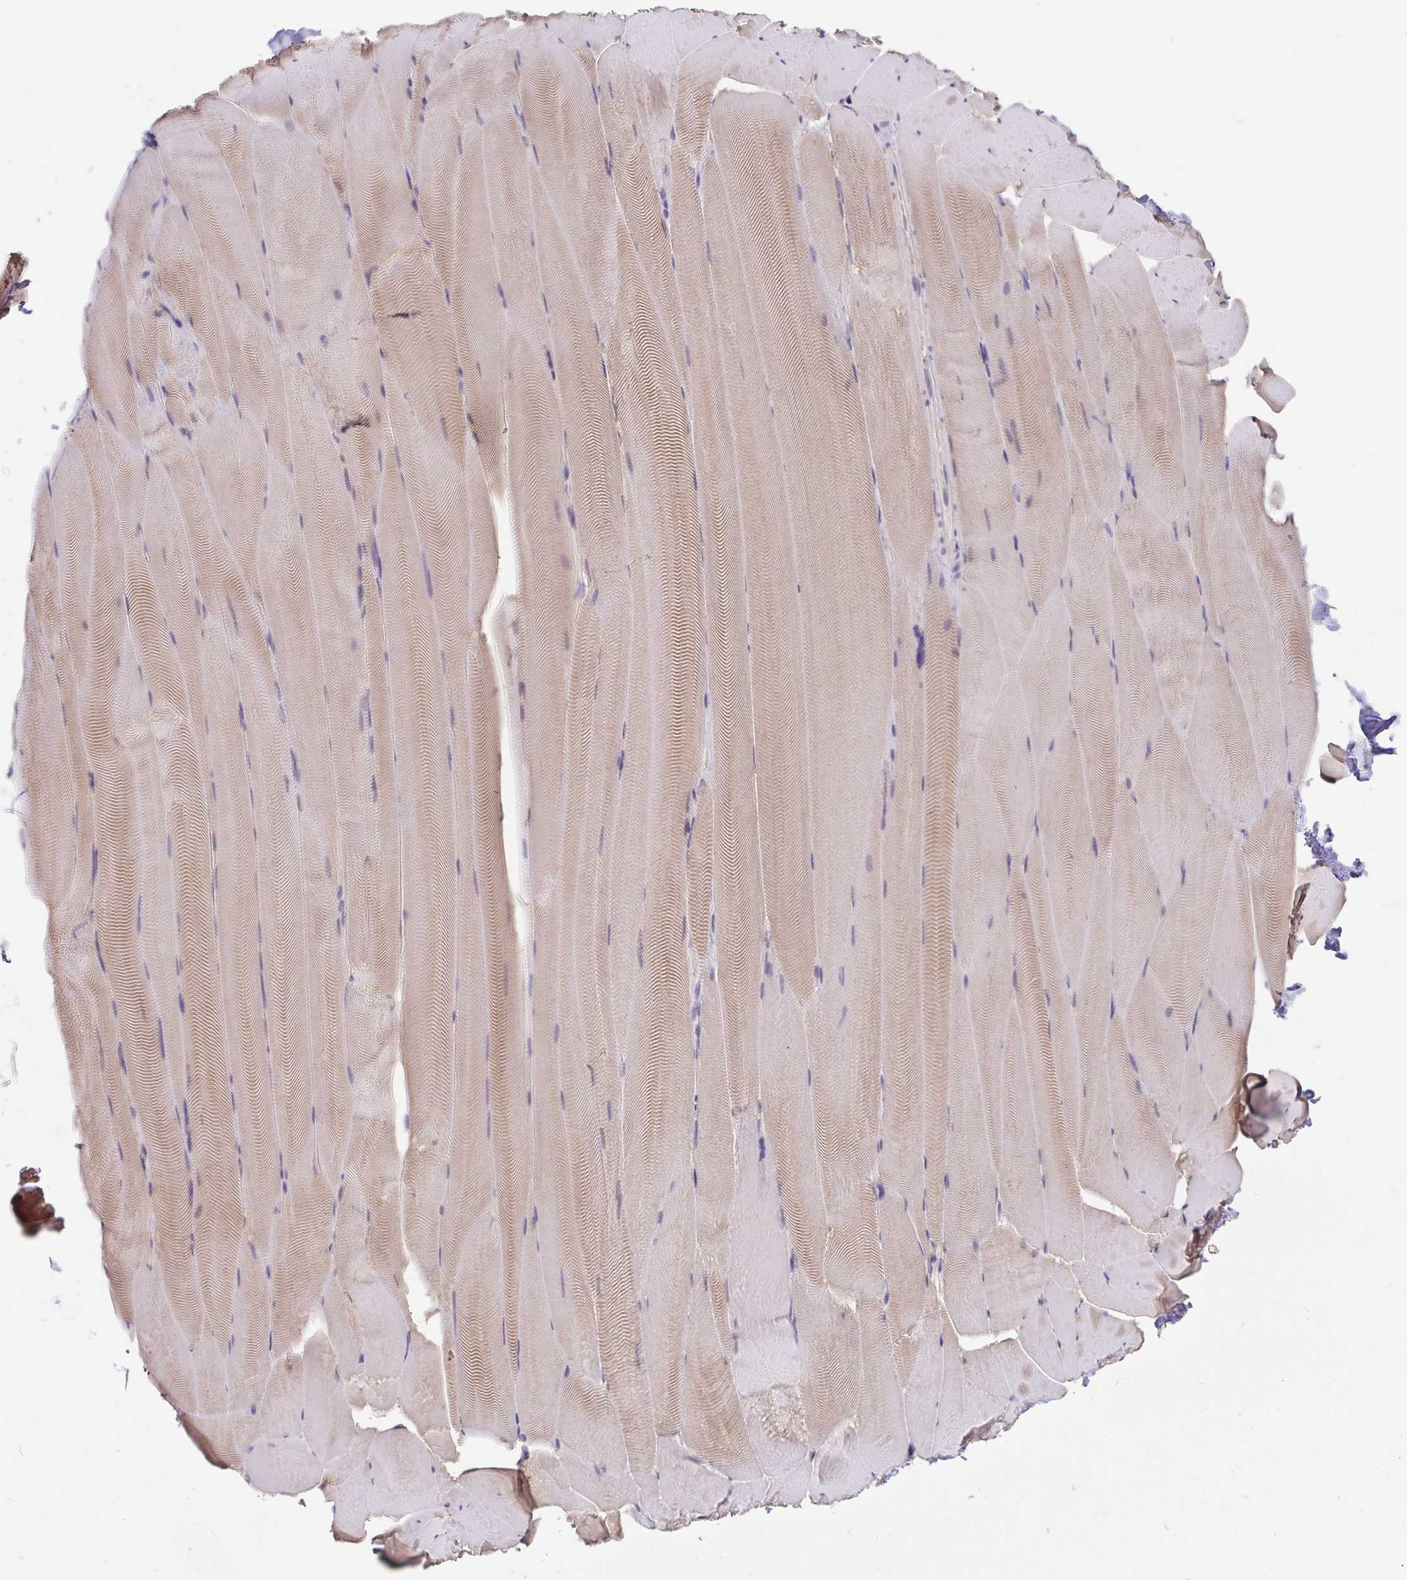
{"staining": {"intensity": "weak", "quantity": "25%-75%", "location": "cytoplasmic/membranous"}, "tissue": "skeletal muscle", "cell_type": "Myocytes", "image_type": "normal", "snomed": [{"axis": "morphology", "description": "Normal tissue, NOS"}, {"axis": "topography", "description": "Skeletal muscle"}], "caption": "Protein analysis of unremarkable skeletal muscle shows weak cytoplasmic/membranous expression in approximately 25%-75% of myocytes.", "gene": "FABP3", "patient": {"sex": "female", "age": 64}}